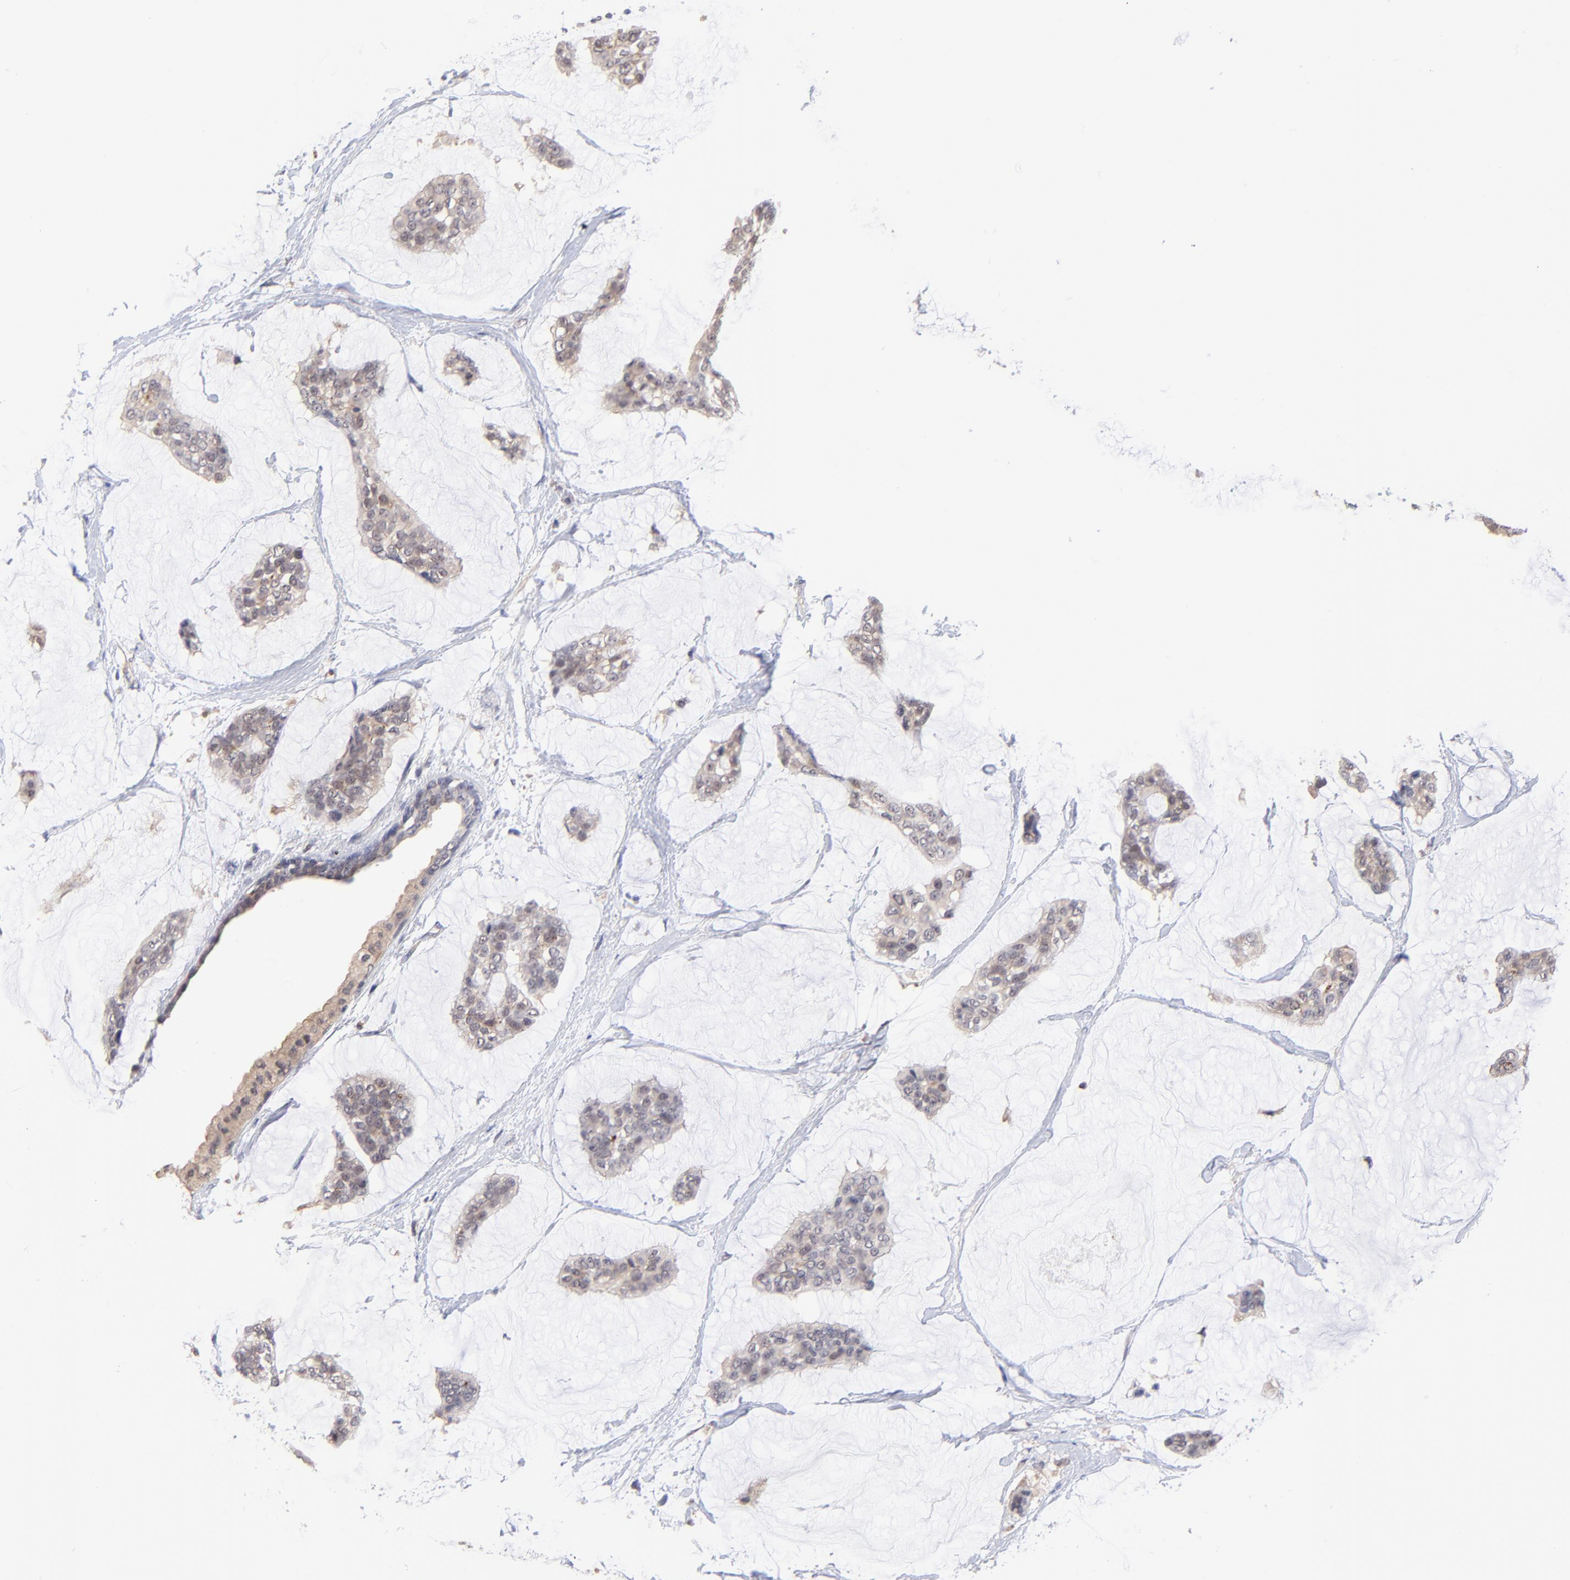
{"staining": {"intensity": "weak", "quantity": ">75%", "location": "cytoplasmic/membranous"}, "tissue": "breast cancer", "cell_type": "Tumor cells", "image_type": "cancer", "snomed": [{"axis": "morphology", "description": "Duct carcinoma"}, {"axis": "topography", "description": "Breast"}], "caption": "The immunohistochemical stain shows weak cytoplasmic/membranous expression in tumor cells of breast intraductal carcinoma tissue.", "gene": "ZNF747", "patient": {"sex": "female", "age": 93}}